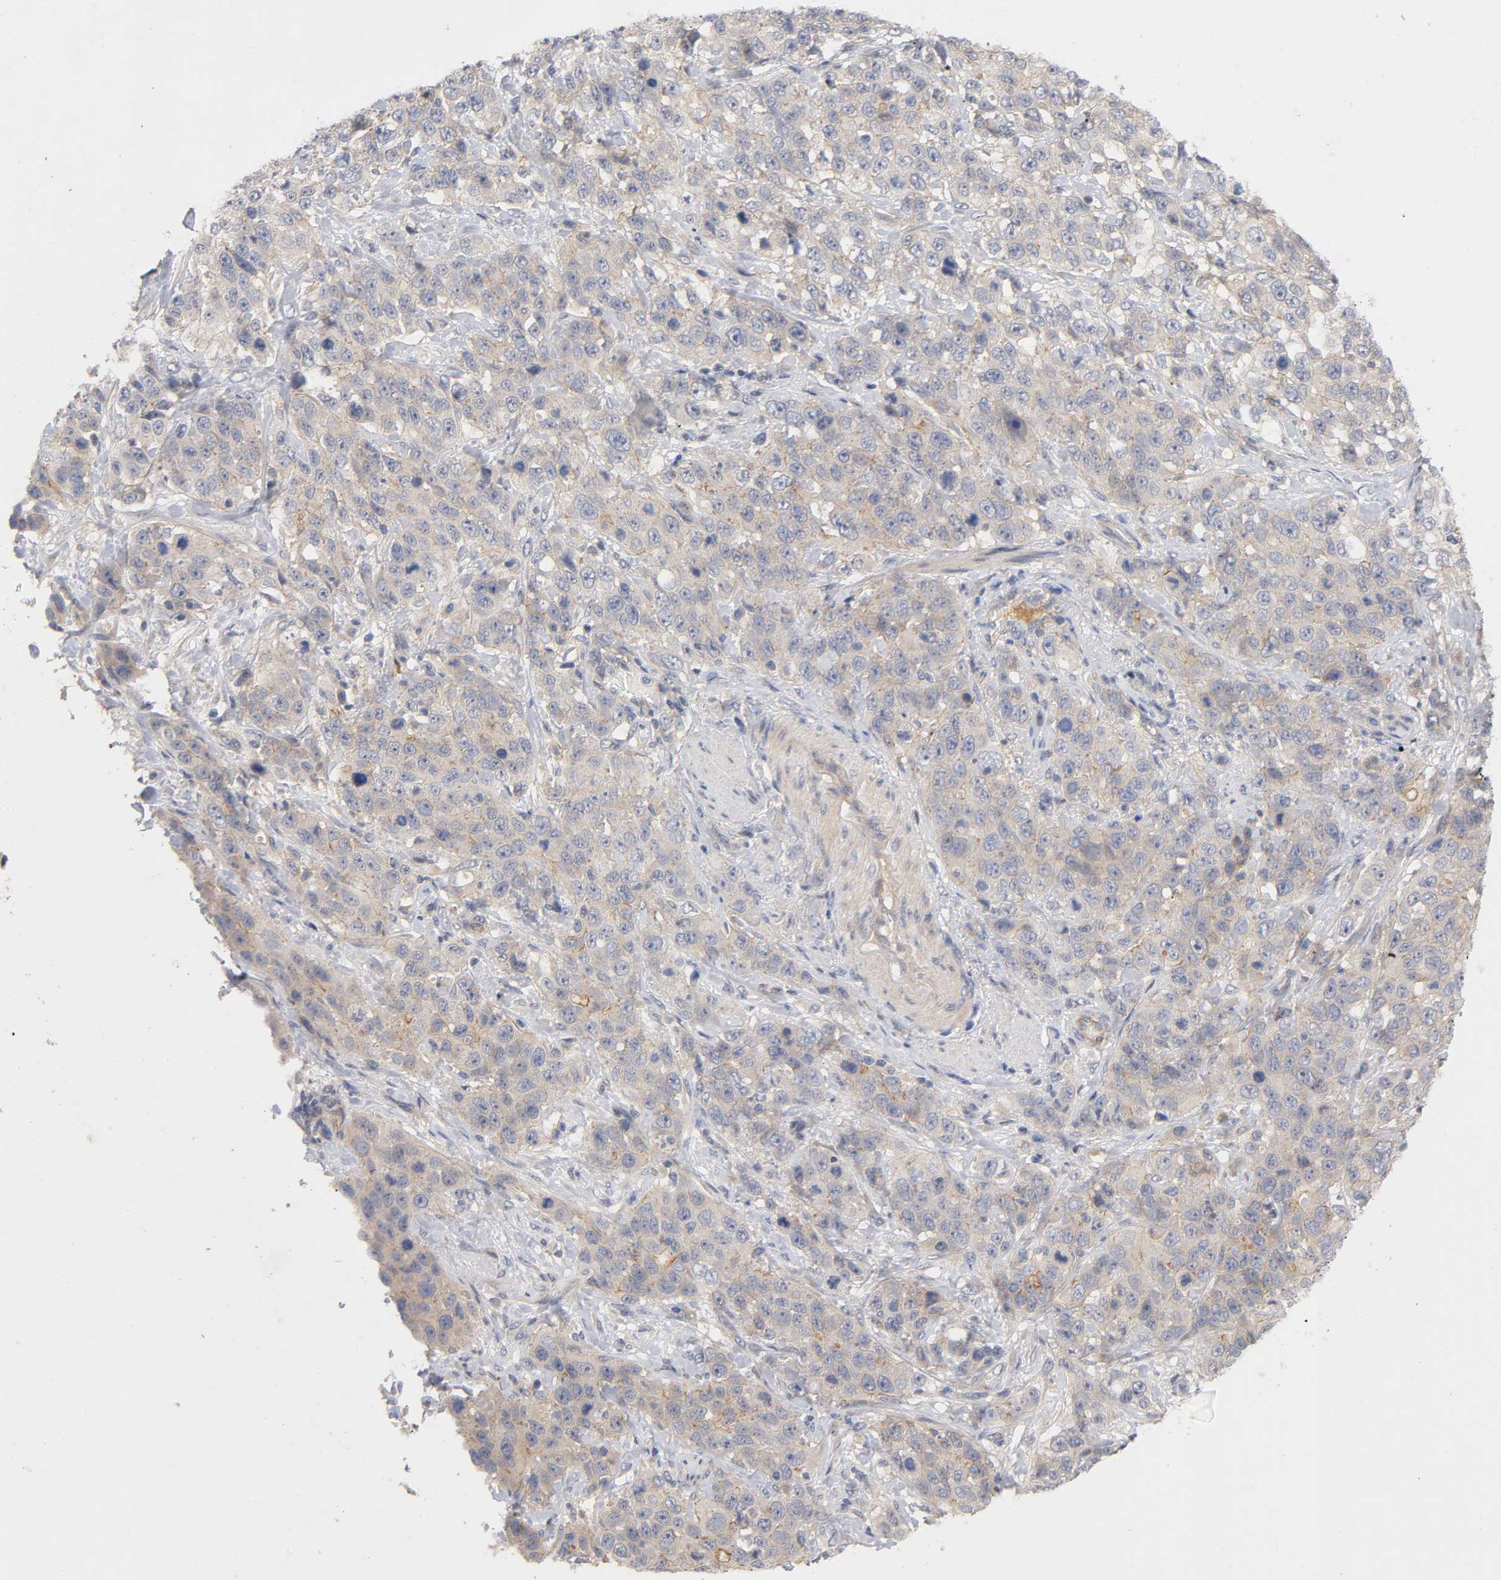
{"staining": {"intensity": "weak", "quantity": ">75%", "location": "cytoplasmic/membranous"}, "tissue": "stomach cancer", "cell_type": "Tumor cells", "image_type": "cancer", "snomed": [{"axis": "morphology", "description": "Normal tissue, NOS"}, {"axis": "morphology", "description": "Adenocarcinoma, NOS"}, {"axis": "topography", "description": "Stomach"}], "caption": "IHC (DAB) staining of human adenocarcinoma (stomach) shows weak cytoplasmic/membranous protein expression in about >75% of tumor cells.", "gene": "PDZD11", "patient": {"sex": "male", "age": 48}}